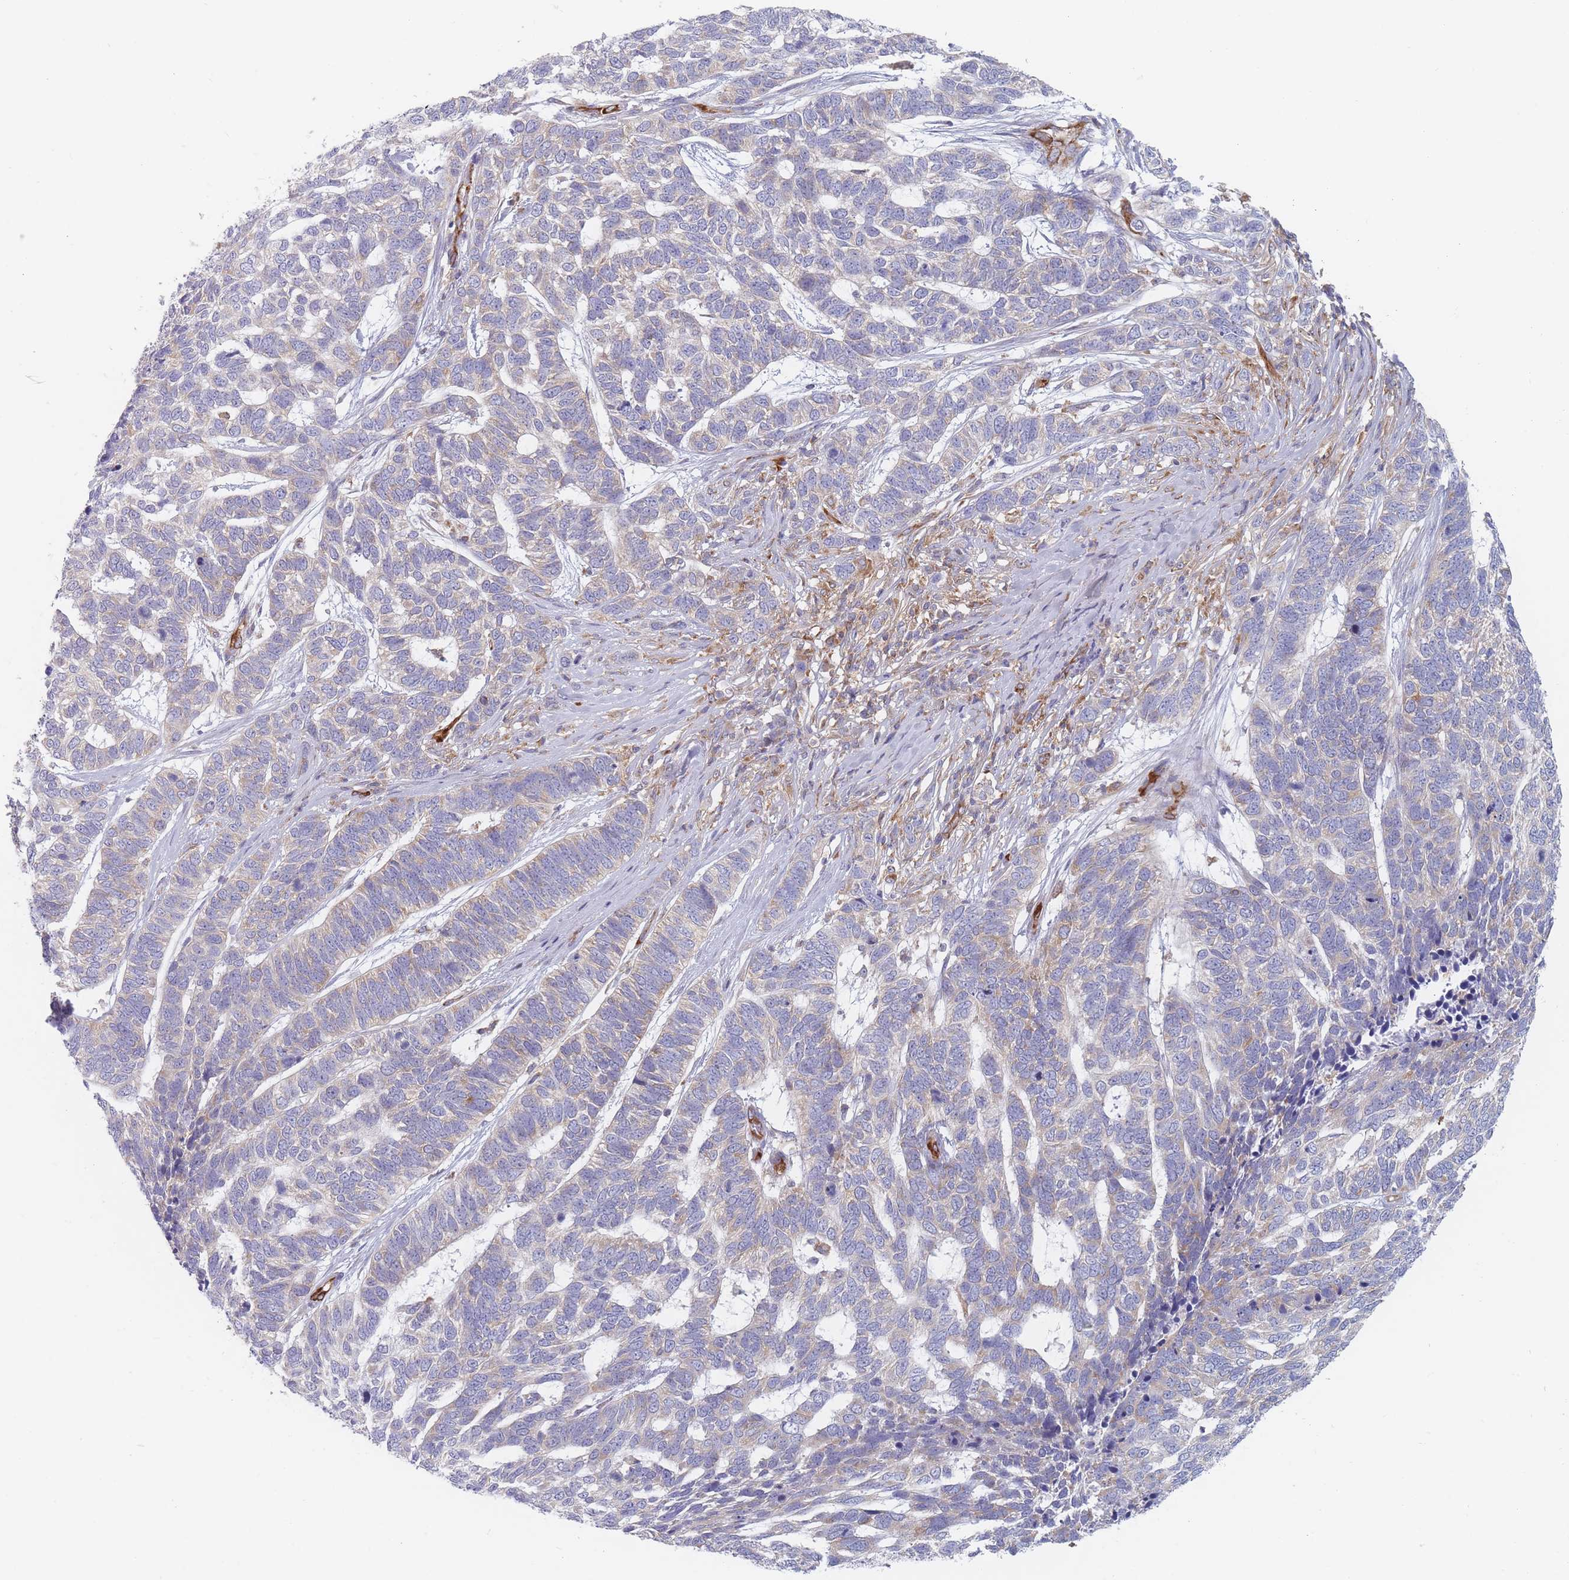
{"staining": {"intensity": "negative", "quantity": "none", "location": "none"}, "tissue": "skin cancer", "cell_type": "Tumor cells", "image_type": "cancer", "snomed": [{"axis": "morphology", "description": "Basal cell carcinoma"}, {"axis": "topography", "description": "Skin"}], "caption": "Skin cancer stained for a protein using immunohistochemistry exhibits no staining tumor cells.", "gene": "MAP1S", "patient": {"sex": "female", "age": 65}}